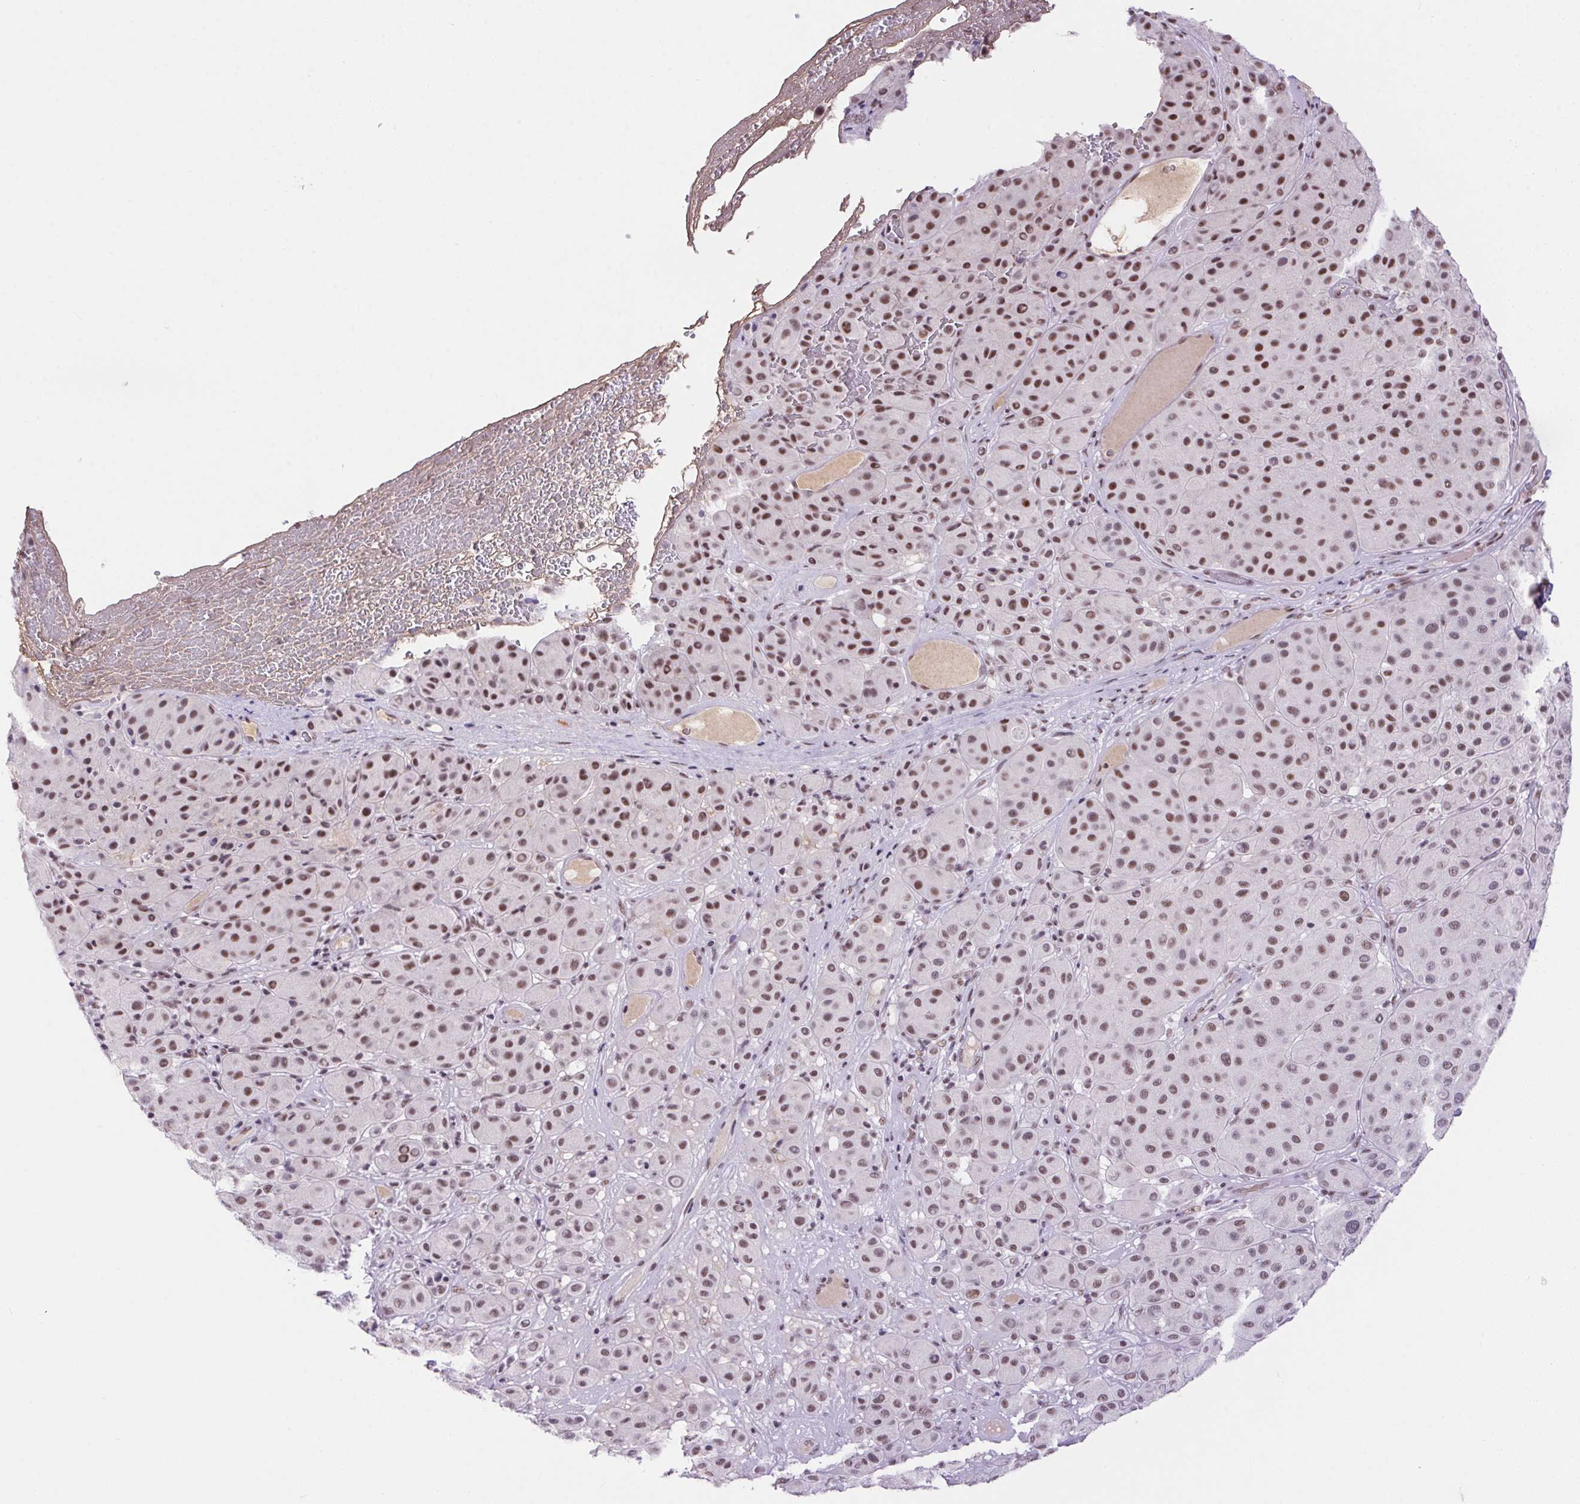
{"staining": {"intensity": "moderate", "quantity": ">75%", "location": "nuclear"}, "tissue": "melanoma", "cell_type": "Tumor cells", "image_type": "cancer", "snomed": [{"axis": "morphology", "description": "Malignant melanoma, Metastatic site"}, {"axis": "topography", "description": "Smooth muscle"}], "caption": "An image of human melanoma stained for a protein displays moderate nuclear brown staining in tumor cells. (brown staining indicates protein expression, while blue staining denotes nuclei).", "gene": "DDX17", "patient": {"sex": "male", "age": 41}}